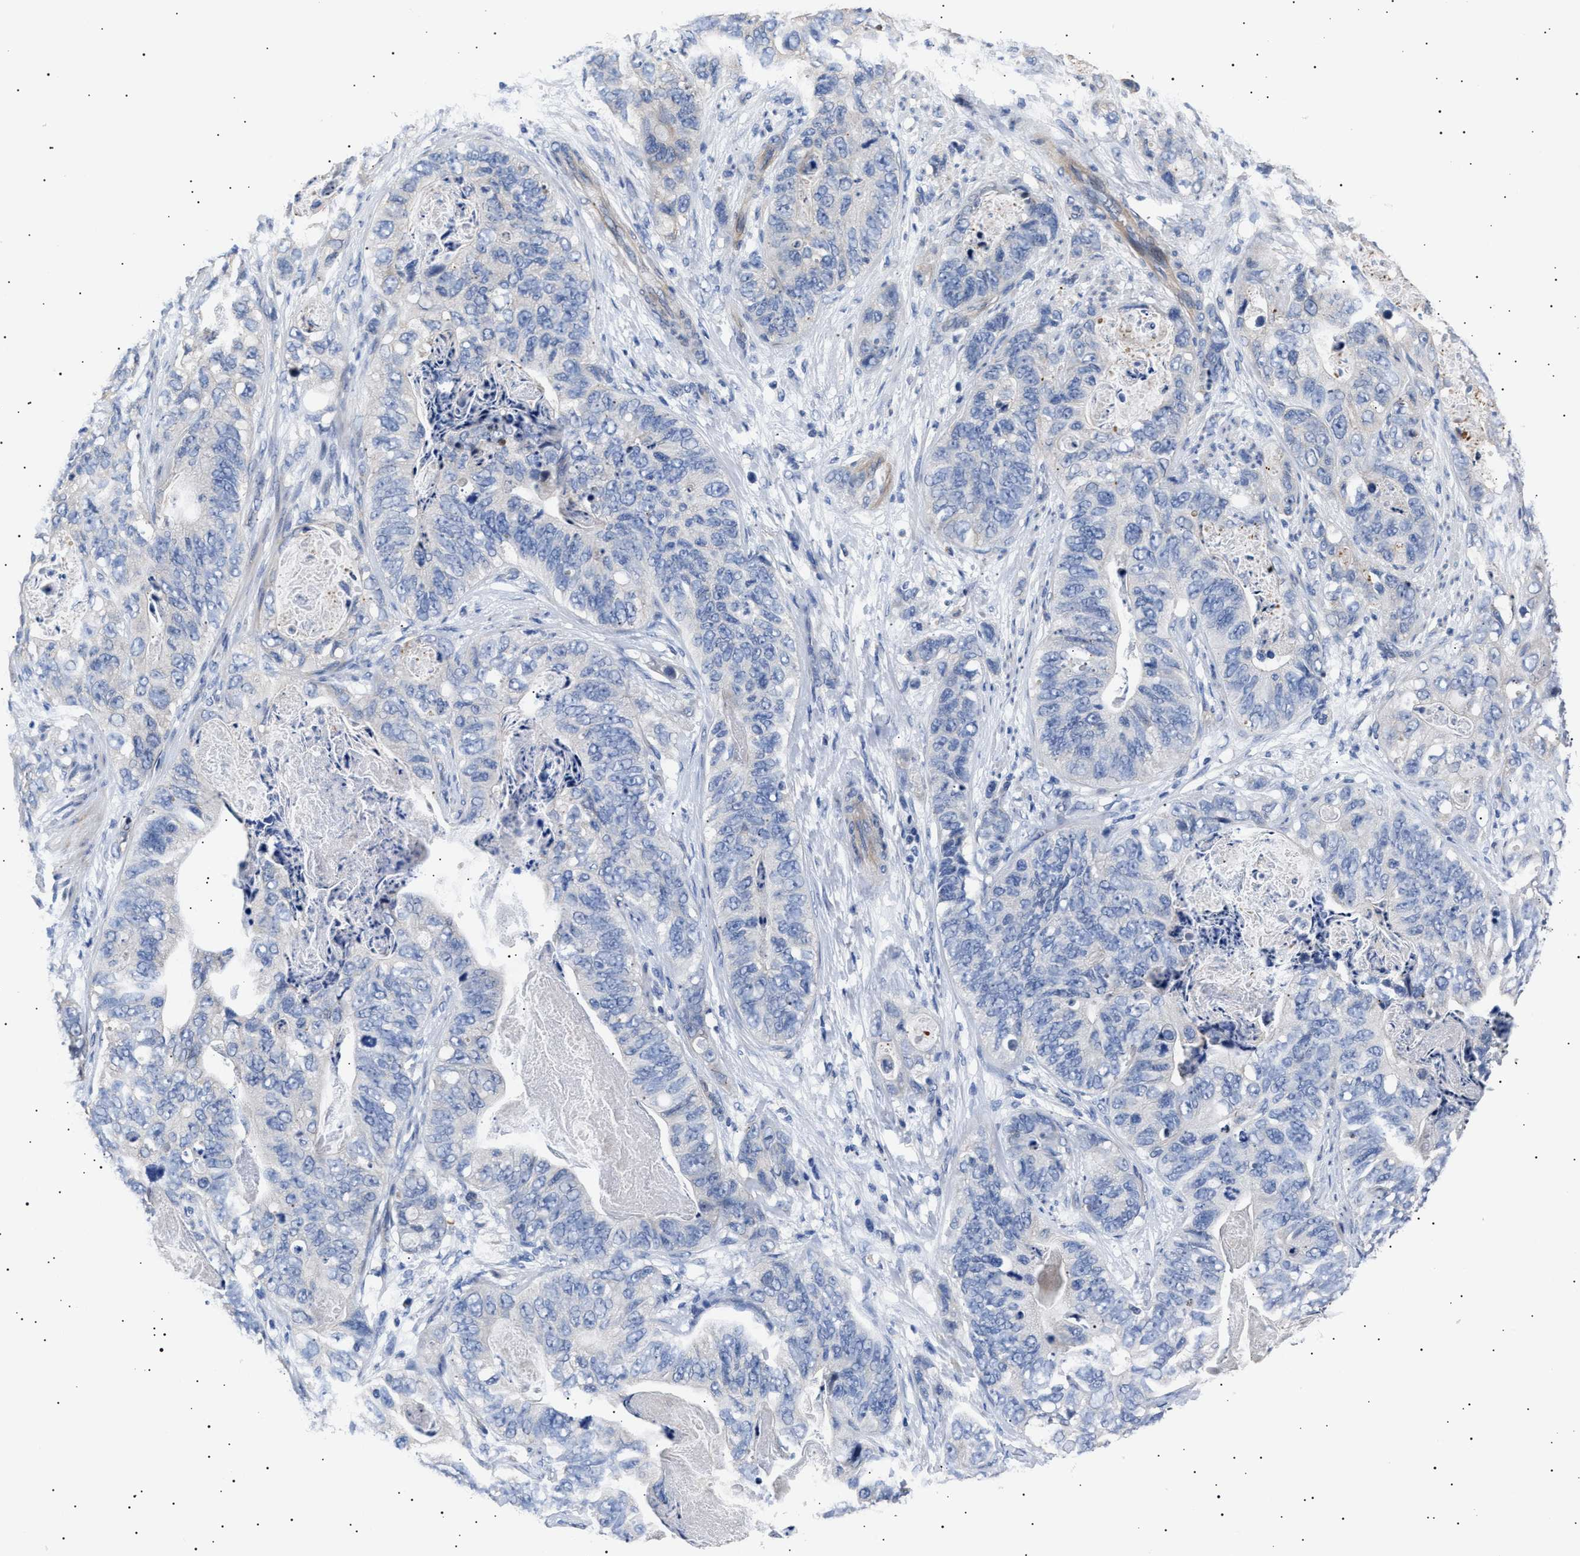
{"staining": {"intensity": "negative", "quantity": "none", "location": "none"}, "tissue": "stomach cancer", "cell_type": "Tumor cells", "image_type": "cancer", "snomed": [{"axis": "morphology", "description": "Adenocarcinoma, NOS"}, {"axis": "topography", "description": "Stomach"}], "caption": "A high-resolution photomicrograph shows IHC staining of adenocarcinoma (stomach), which demonstrates no significant positivity in tumor cells. (DAB IHC, high magnification).", "gene": "HEMGN", "patient": {"sex": "female", "age": 89}}